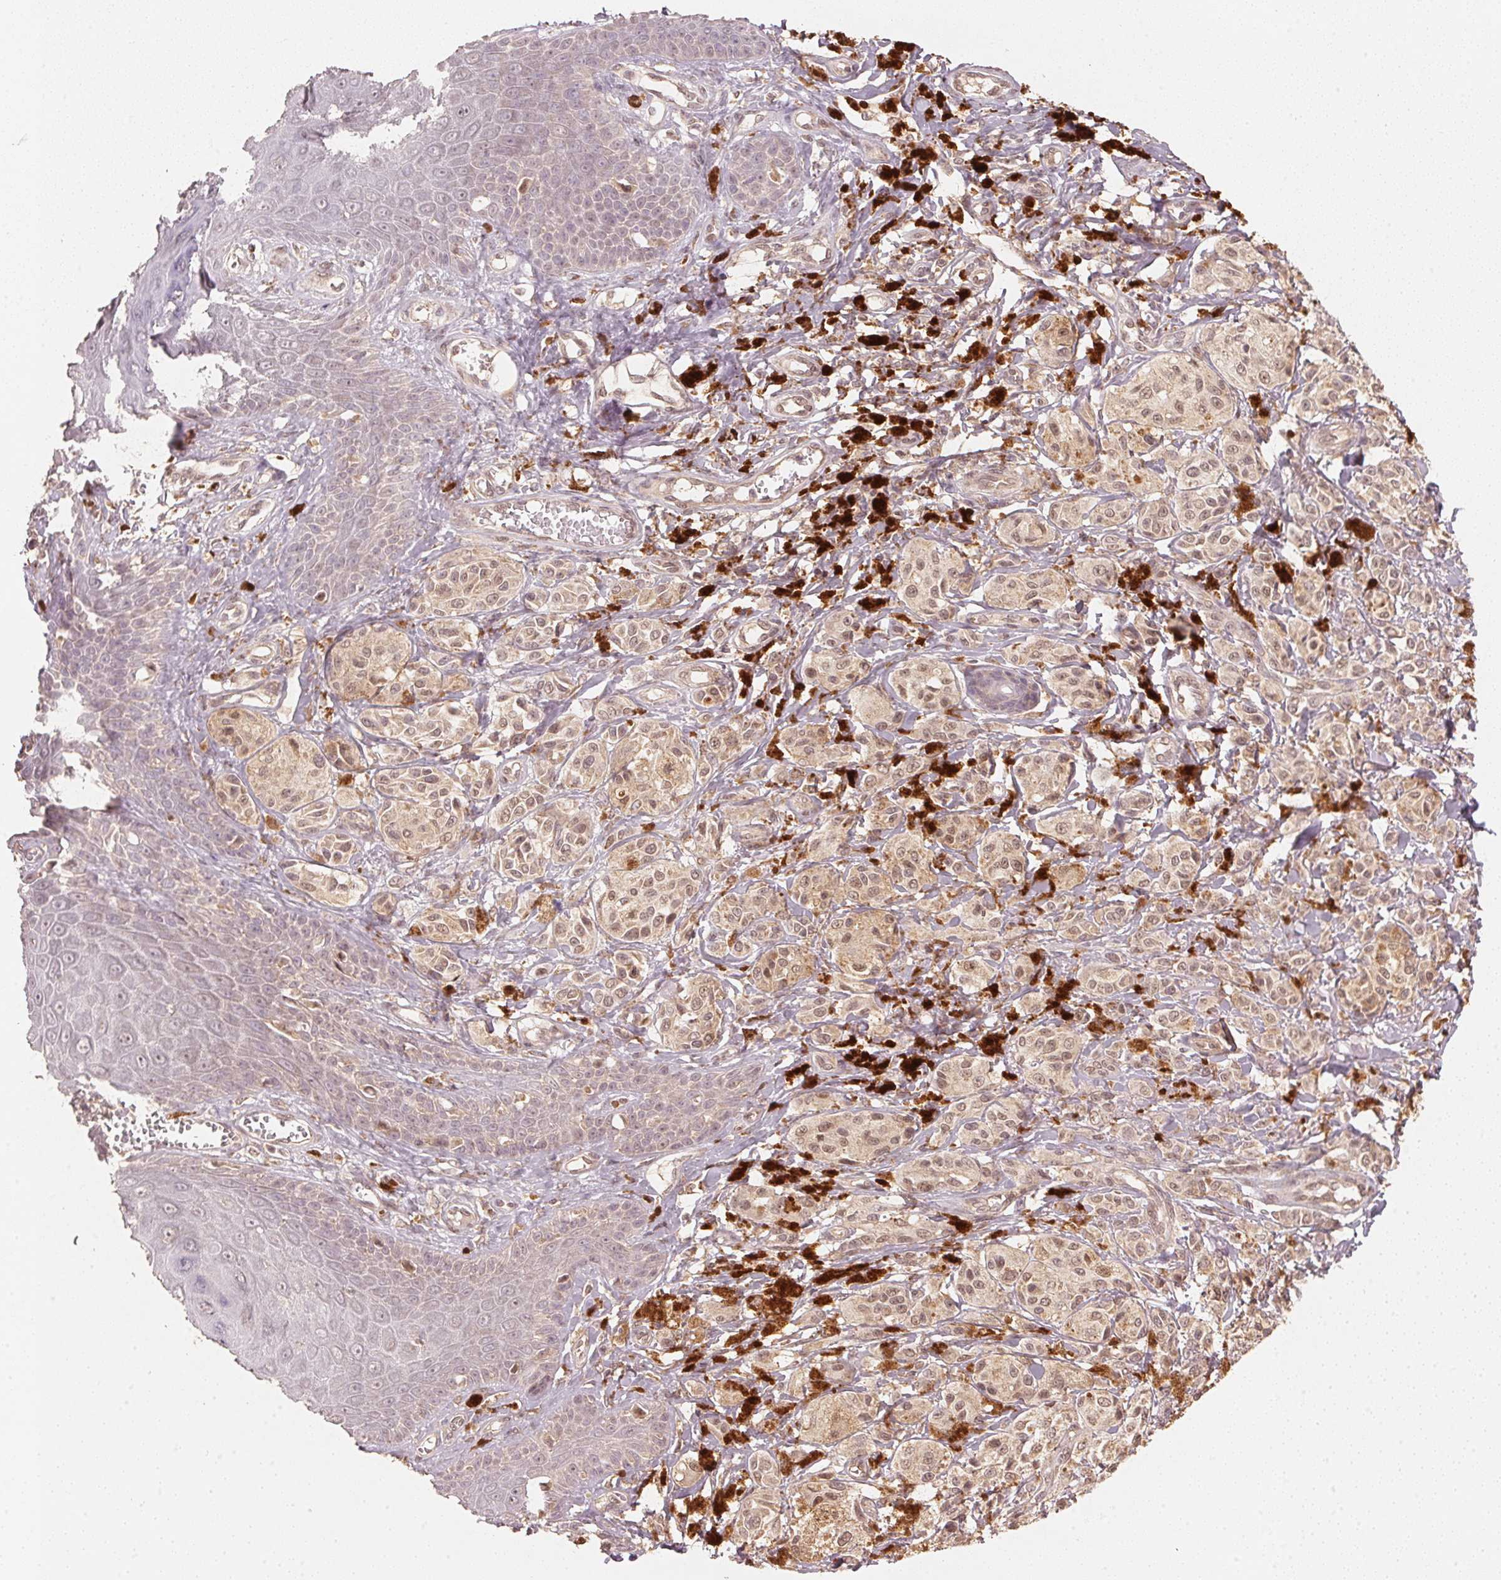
{"staining": {"intensity": "weak", "quantity": ">75%", "location": "cytoplasmic/membranous,nuclear"}, "tissue": "melanoma", "cell_type": "Tumor cells", "image_type": "cancer", "snomed": [{"axis": "morphology", "description": "Malignant melanoma, NOS"}, {"axis": "topography", "description": "Skin"}], "caption": "Immunohistochemical staining of human melanoma displays low levels of weak cytoplasmic/membranous and nuclear protein staining in about >75% of tumor cells.", "gene": "C2orf73", "patient": {"sex": "female", "age": 80}}